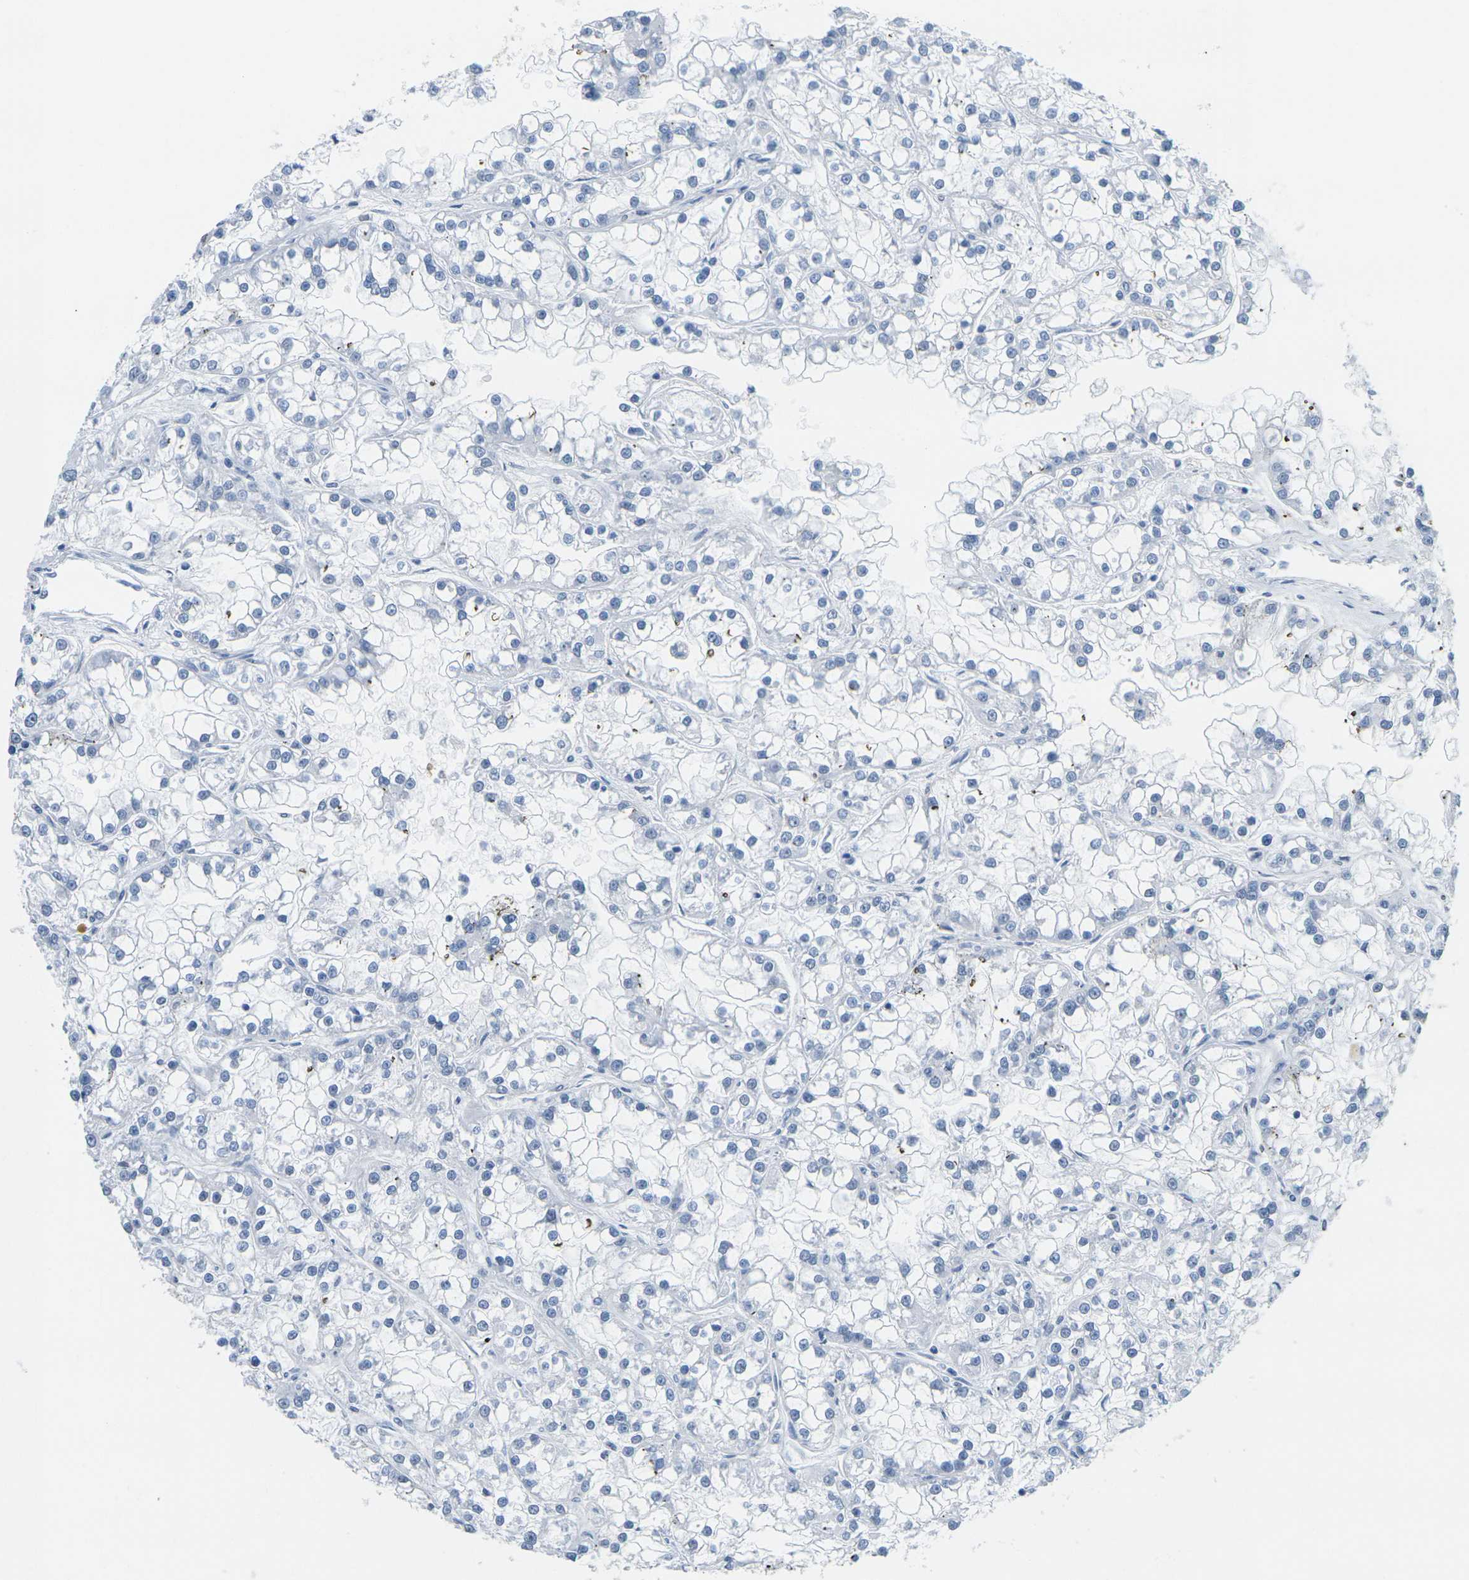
{"staining": {"intensity": "negative", "quantity": "none", "location": "none"}, "tissue": "renal cancer", "cell_type": "Tumor cells", "image_type": "cancer", "snomed": [{"axis": "morphology", "description": "Adenocarcinoma, NOS"}, {"axis": "topography", "description": "Kidney"}], "caption": "Immunohistochemistry of human renal cancer demonstrates no positivity in tumor cells. The staining was performed using DAB to visualize the protein expression in brown, while the nuclei were stained in blue with hematoxylin (Magnification: 20x).", "gene": "CTAG1A", "patient": {"sex": "female", "age": 52}}